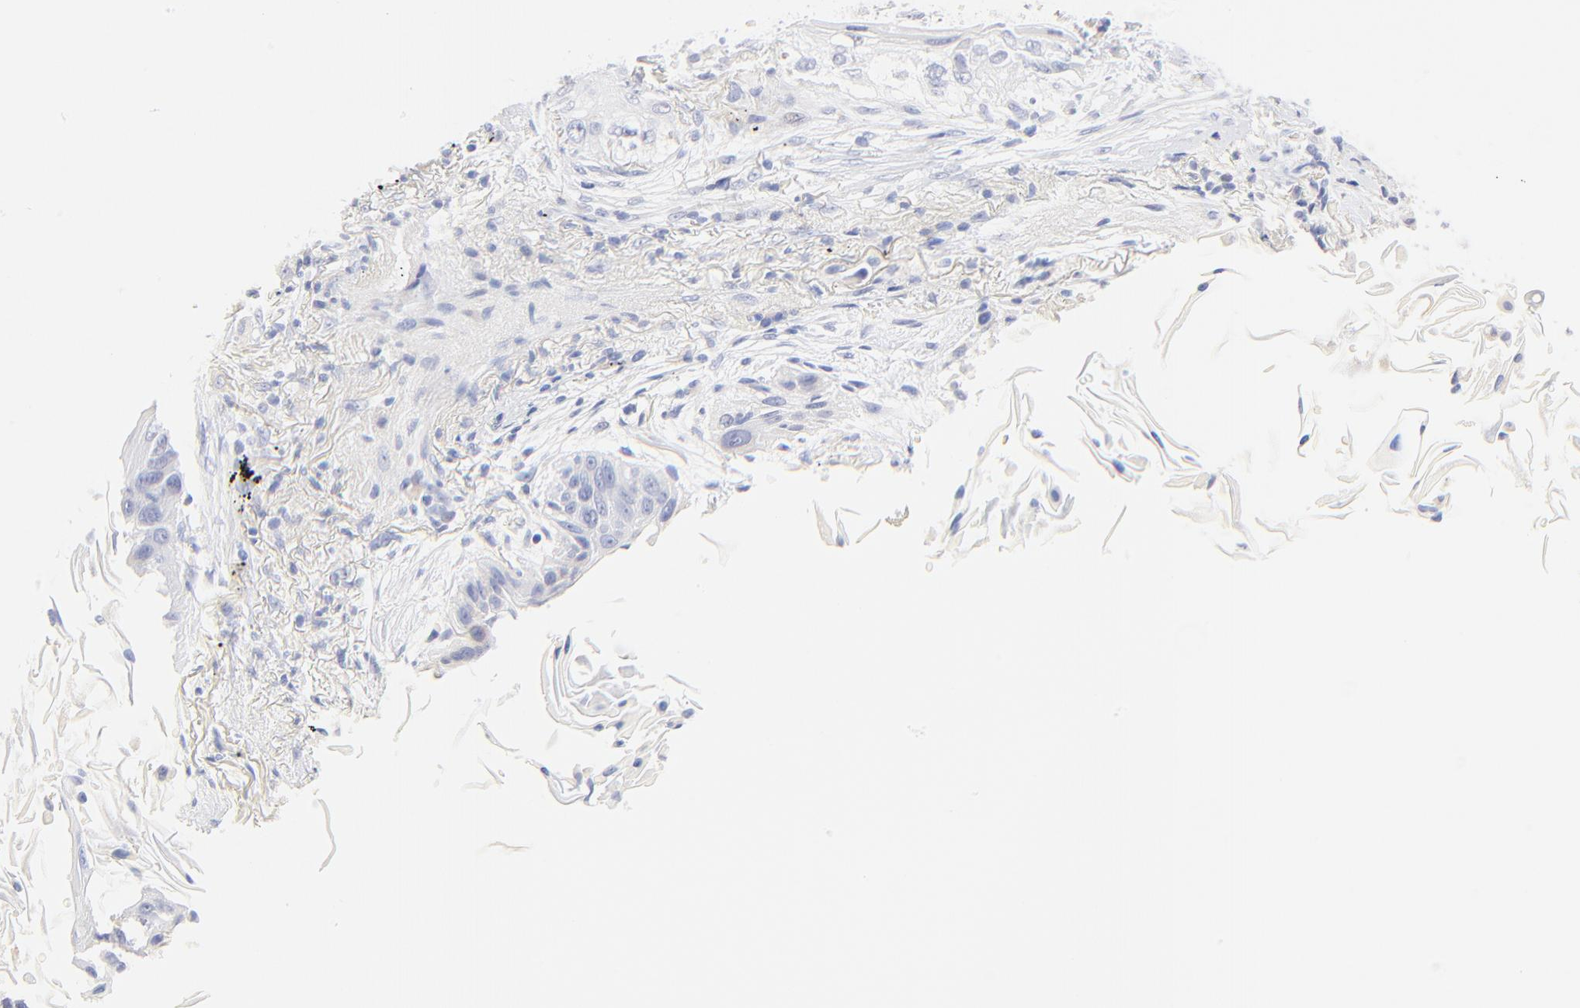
{"staining": {"intensity": "negative", "quantity": "none", "location": "none"}, "tissue": "lung cancer", "cell_type": "Tumor cells", "image_type": "cancer", "snomed": [{"axis": "morphology", "description": "Squamous cell carcinoma, NOS"}, {"axis": "topography", "description": "Lung"}], "caption": "Immunohistochemical staining of human lung squamous cell carcinoma demonstrates no significant expression in tumor cells.", "gene": "SULT4A1", "patient": {"sex": "female", "age": 67}}